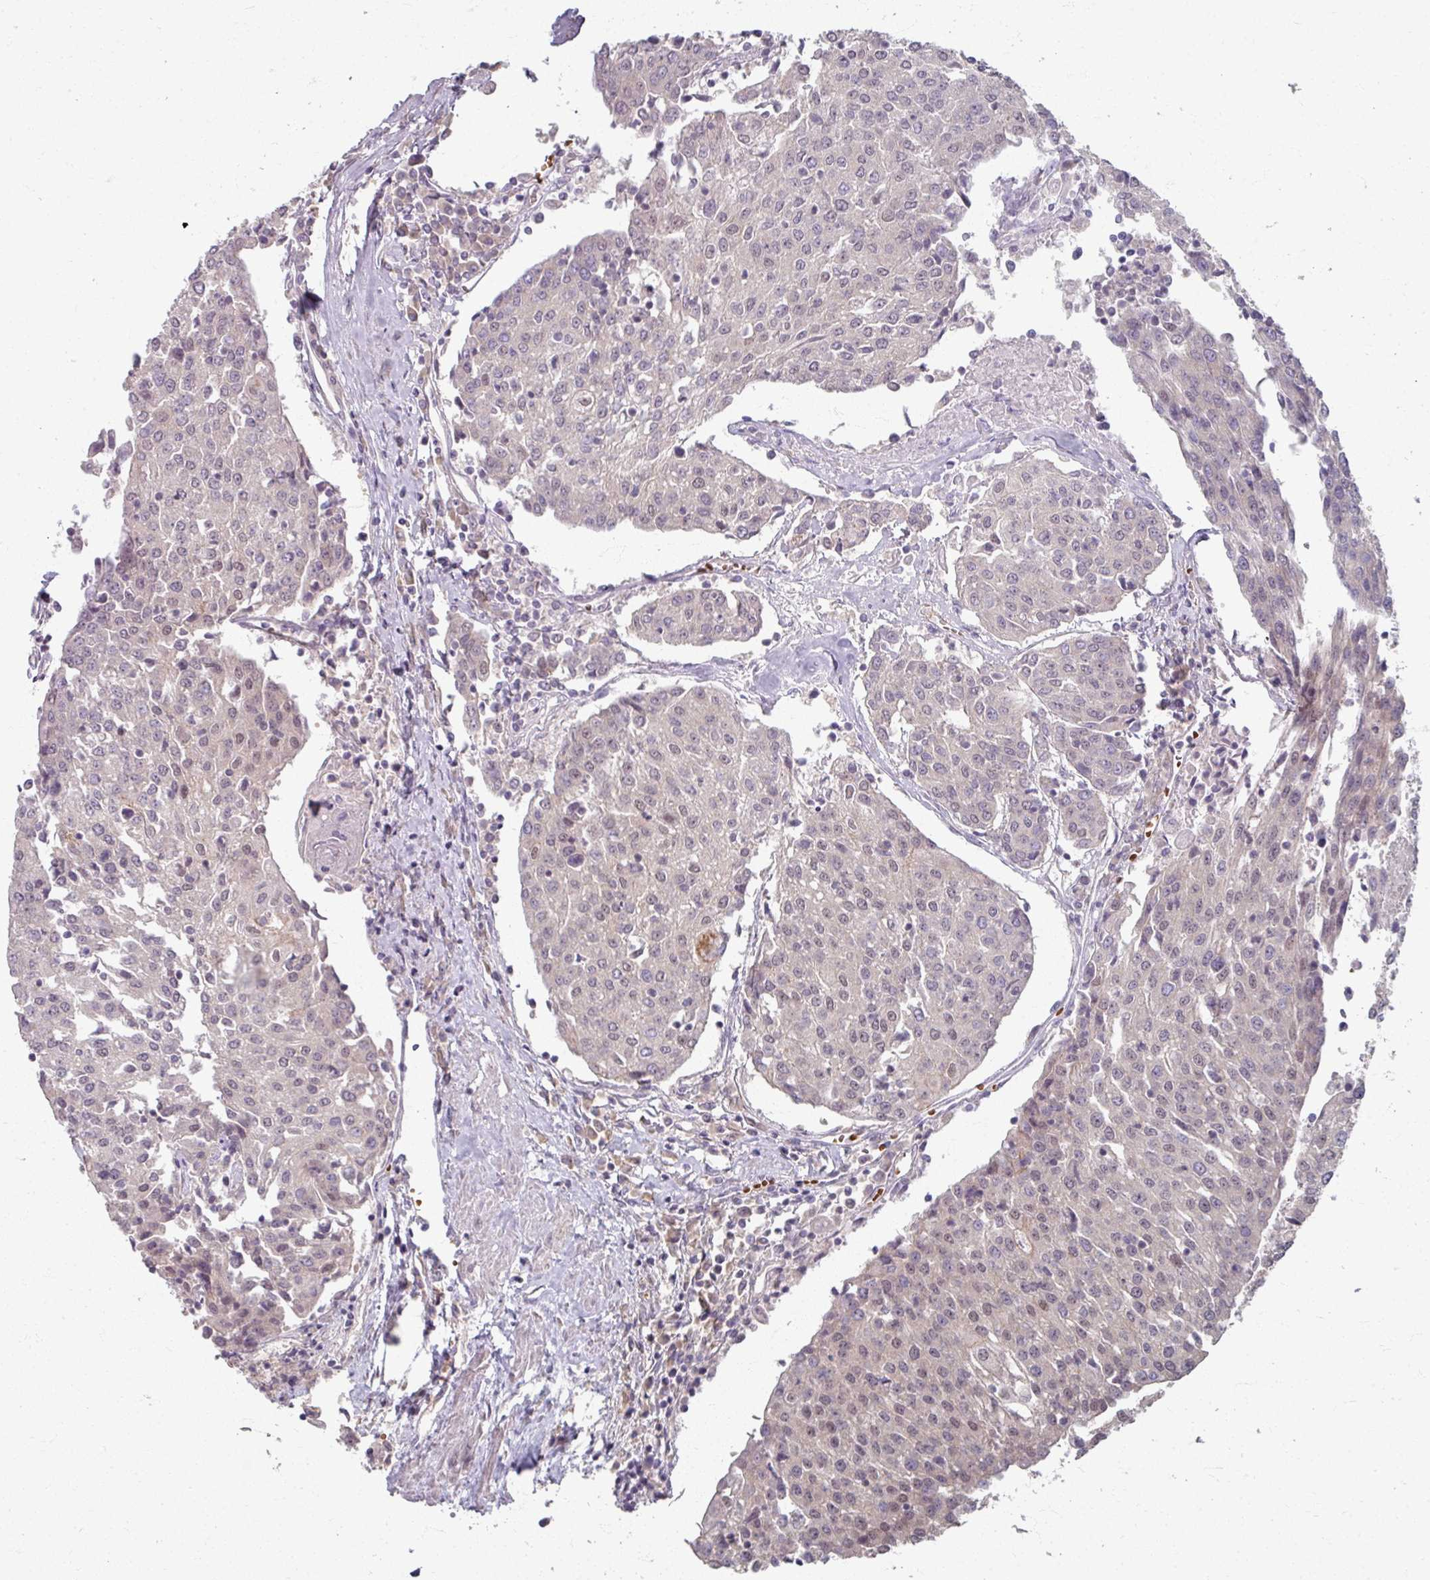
{"staining": {"intensity": "weak", "quantity": "<25%", "location": "nuclear"}, "tissue": "urothelial cancer", "cell_type": "Tumor cells", "image_type": "cancer", "snomed": [{"axis": "morphology", "description": "Urothelial carcinoma, High grade"}, {"axis": "topography", "description": "Urinary bladder"}], "caption": "Immunohistochemical staining of human high-grade urothelial carcinoma exhibits no significant staining in tumor cells. (DAB (3,3'-diaminobenzidine) IHC with hematoxylin counter stain).", "gene": "KMT5C", "patient": {"sex": "female", "age": 85}}